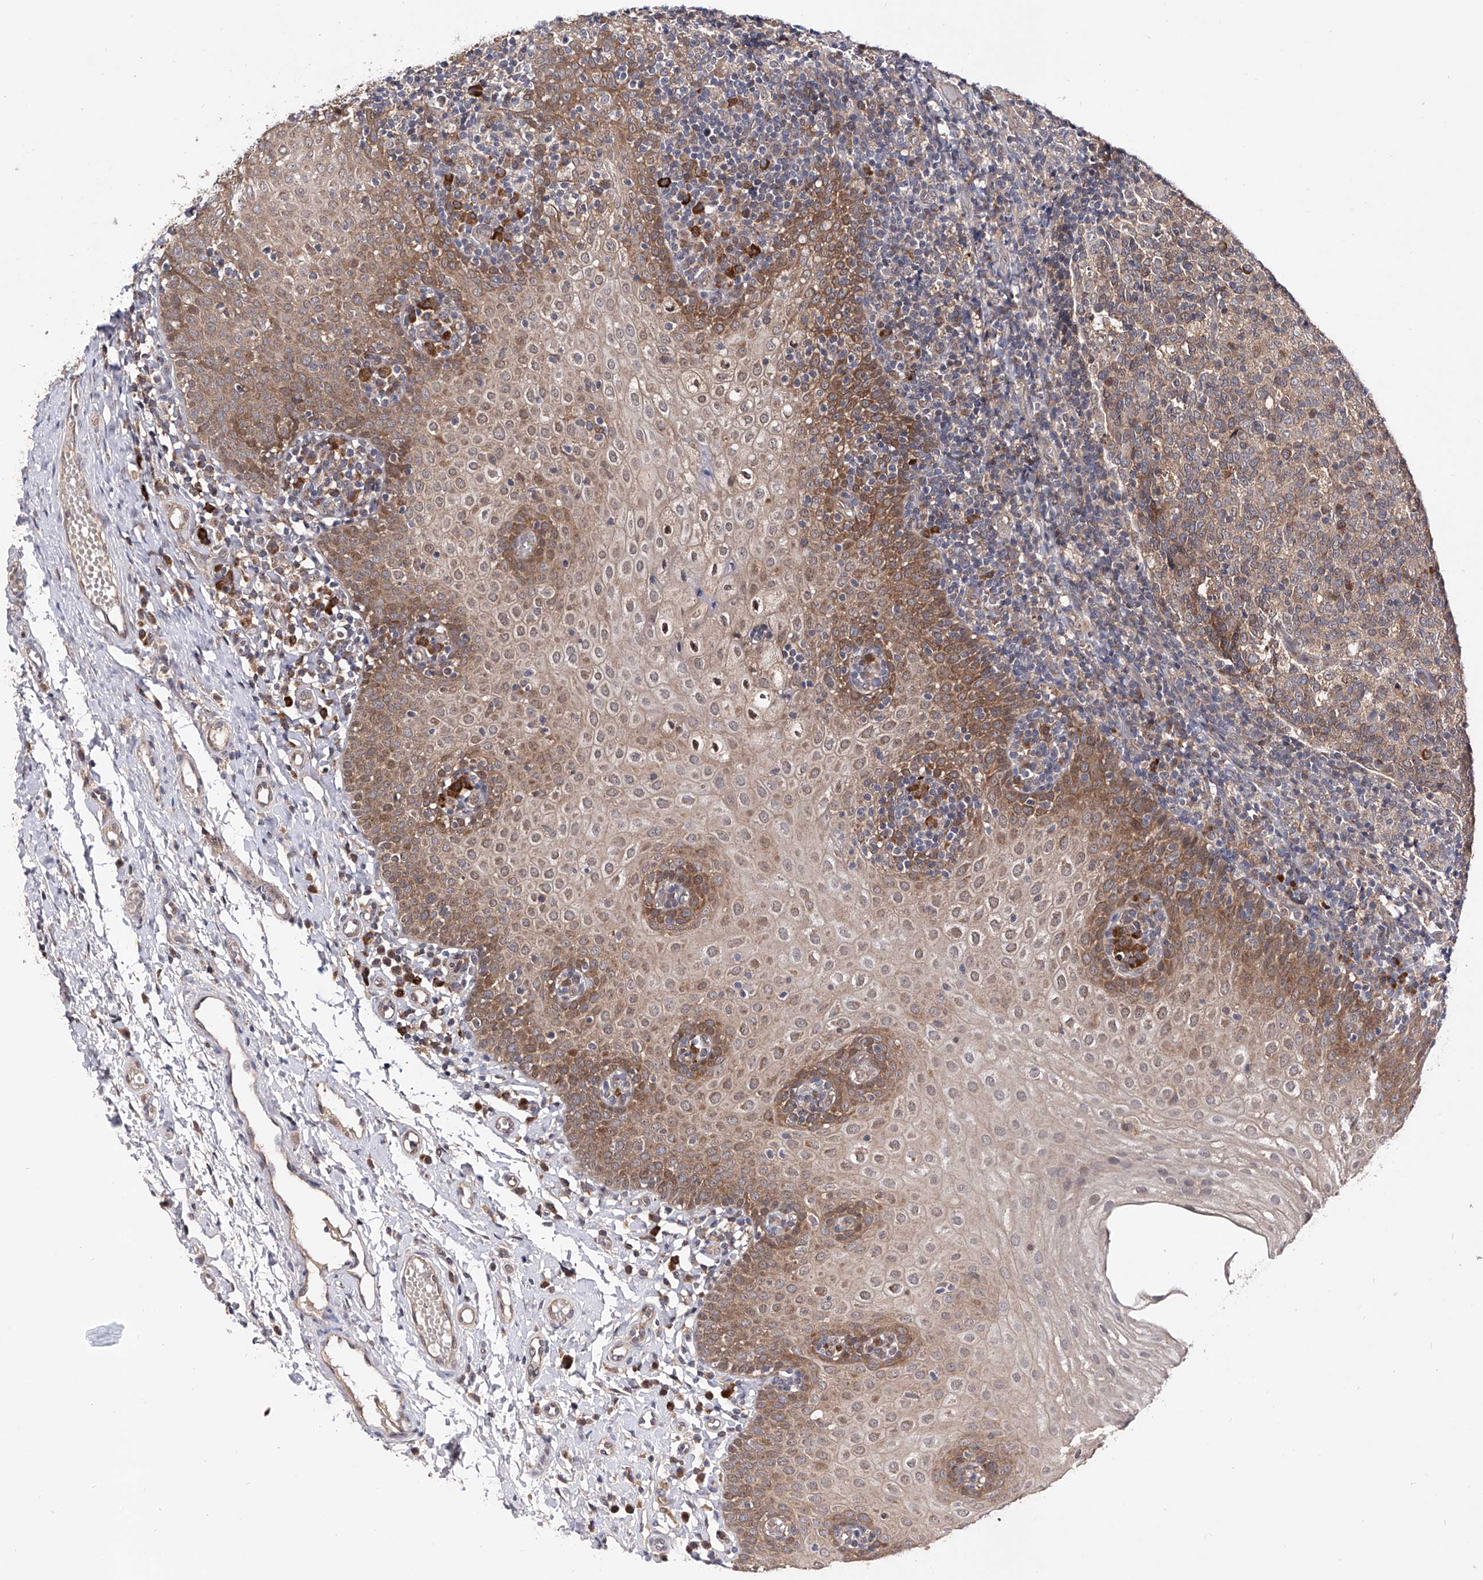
{"staining": {"intensity": "weak", "quantity": "25%-75%", "location": "cytoplasmic/membranous"}, "tissue": "tonsil", "cell_type": "Germinal center cells", "image_type": "normal", "snomed": [{"axis": "morphology", "description": "Normal tissue, NOS"}, {"axis": "topography", "description": "Tonsil"}], "caption": "Tonsil stained with DAB immunohistochemistry (IHC) demonstrates low levels of weak cytoplasmic/membranous expression in approximately 25%-75% of germinal center cells. (Stains: DAB in brown, nuclei in blue, Microscopy: brightfield microscopy at high magnification).", "gene": "USP45", "patient": {"sex": "female", "age": 19}}